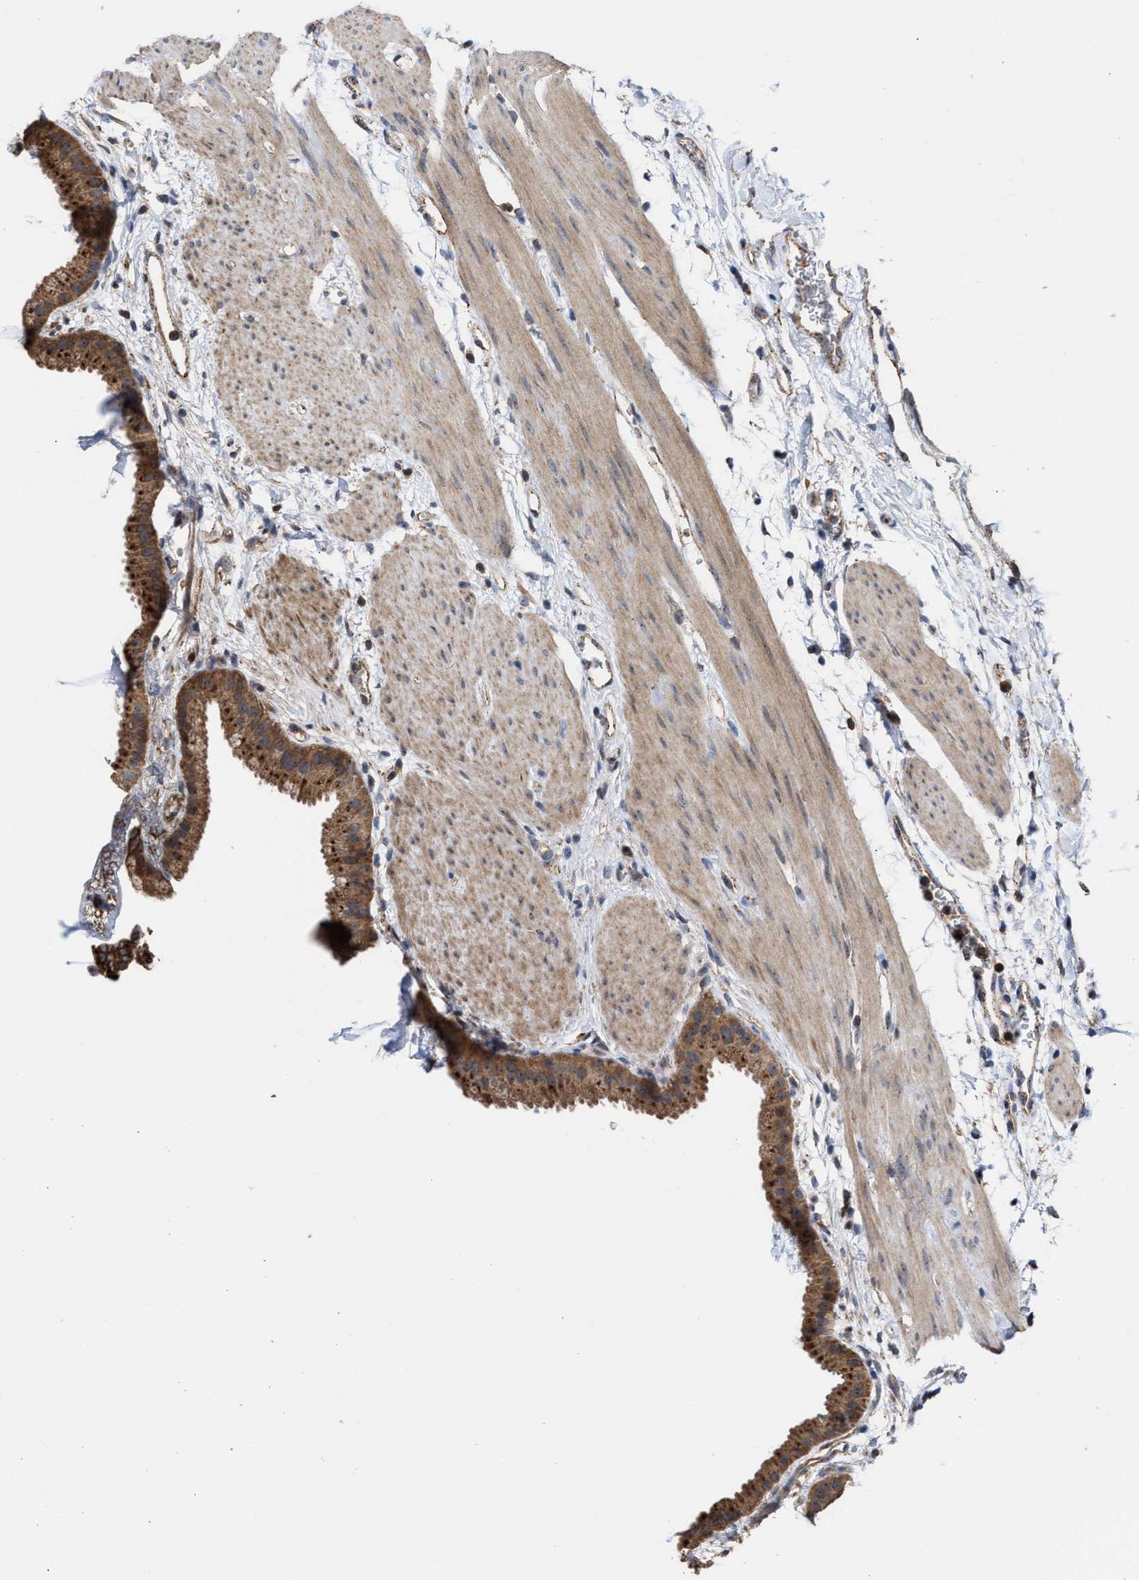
{"staining": {"intensity": "strong", "quantity": ">75%", "location": "cytoplasmic/membranous"}, "tissue": "gallbladder", "cell_type": "Glandular cells", "image_type": "normal", "snomed": [{"axis": "morphology", "description": "Normal tissue, NOS"}, {"axis": "topography", "description": "Gallbladder"}], "caption": "Gallbladder stained for a protein exhibits strong cytoplasmic/membranous positivity in glandular cells. (Brightfield microscopy of DAB IHC at high magnification).", "gene": "EXOSC2", "patient": {"sex": "female", "age": 64}}